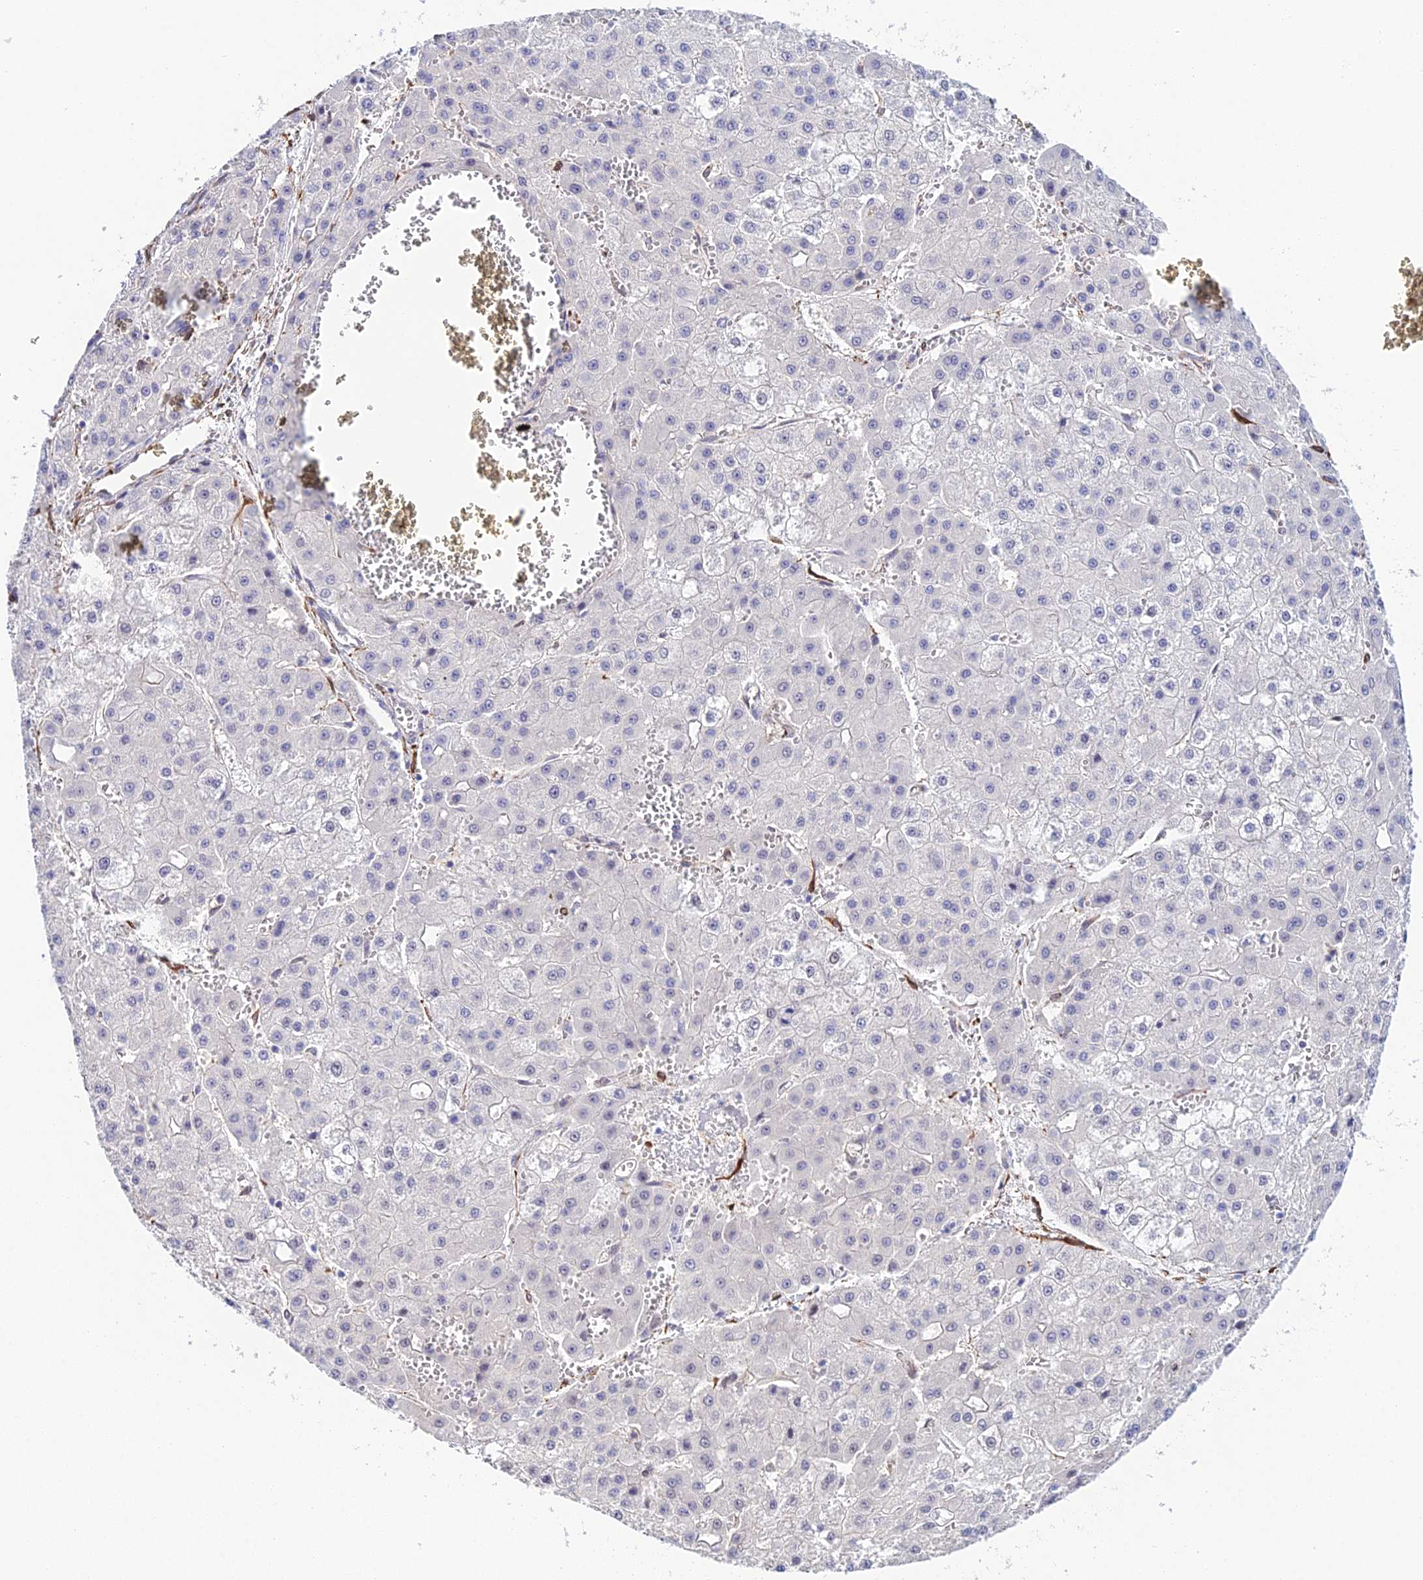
{"staining": {"intensity": "negative", "quantity": "none", "location": "none"}, "tissue": "liver cancer", "cell_type": "Tumor cells", "image_type": "cancer", "snomed": [{"axis": "morphology", "description": "Carcinoma, Hepatocellular, NOS"}, {"axis": "topography", "description": "Liver"}], "caption": "Immunohistochemical staining of human liver cancer (hepatocellular carcinoma) reveals no significant expression in tumor cells.", "gene": "MXRA7", "patient": {"sex": "male", "age": 47}}